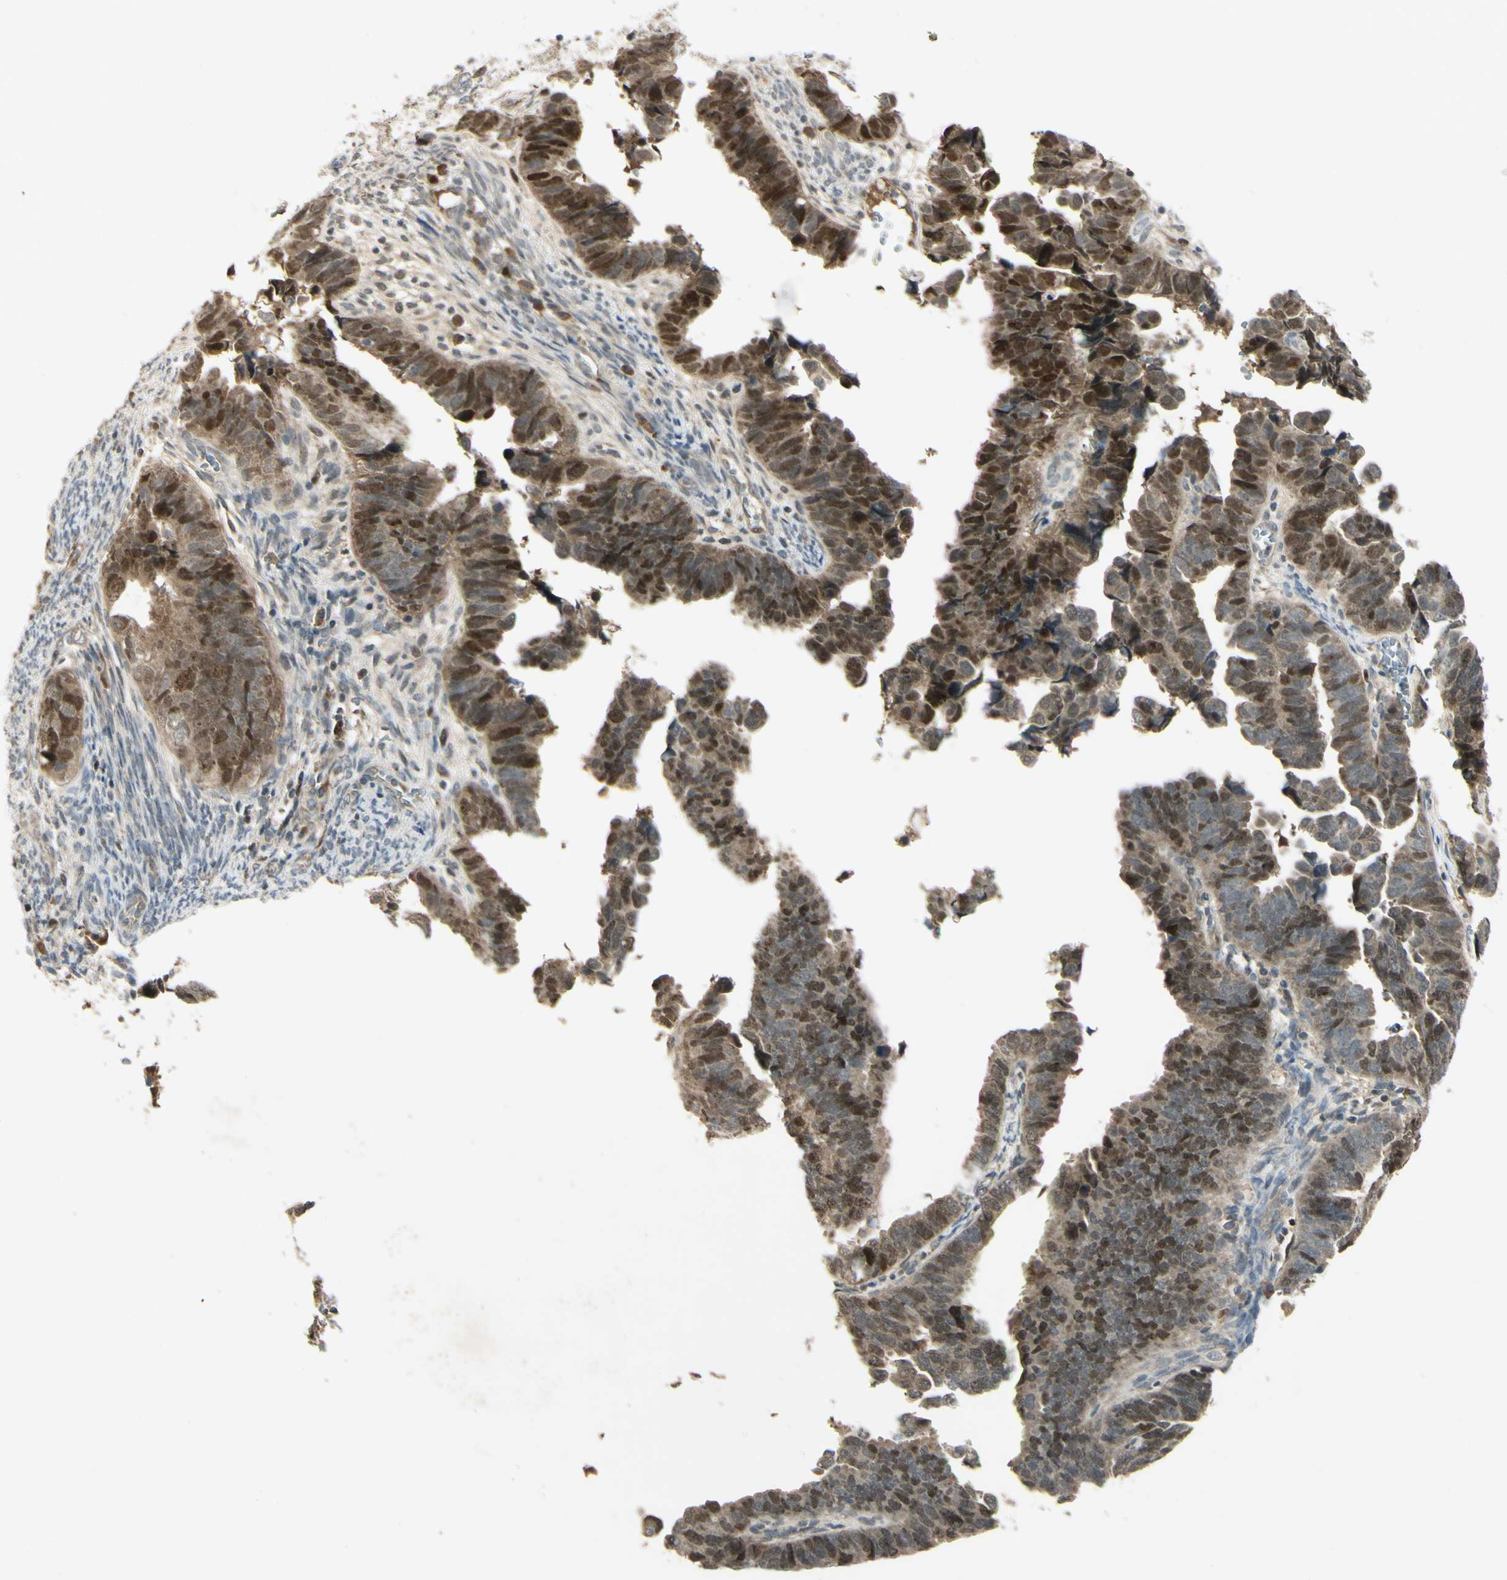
{"staining": {"intensity": "moderate", "quantity": ">75%", "location": "nuclear"}, "tissue": "endometrial cancer", "cell_type": "Tumor cells", "image_type": "cancer", "snomed": [{"axis": "morphology", "description": "Adenocarcinoma, NOS"}, {"axis": "topography", "description": "Endometrium"}], "caption": "IHC image of endometrial cancer stained for a protein (brown), which reveals medium levels of moderate nuclear positivity in approximately >75% of tumor cells.", "gene": "RAD18", "patient": {"sex": "female", "age": 75}}